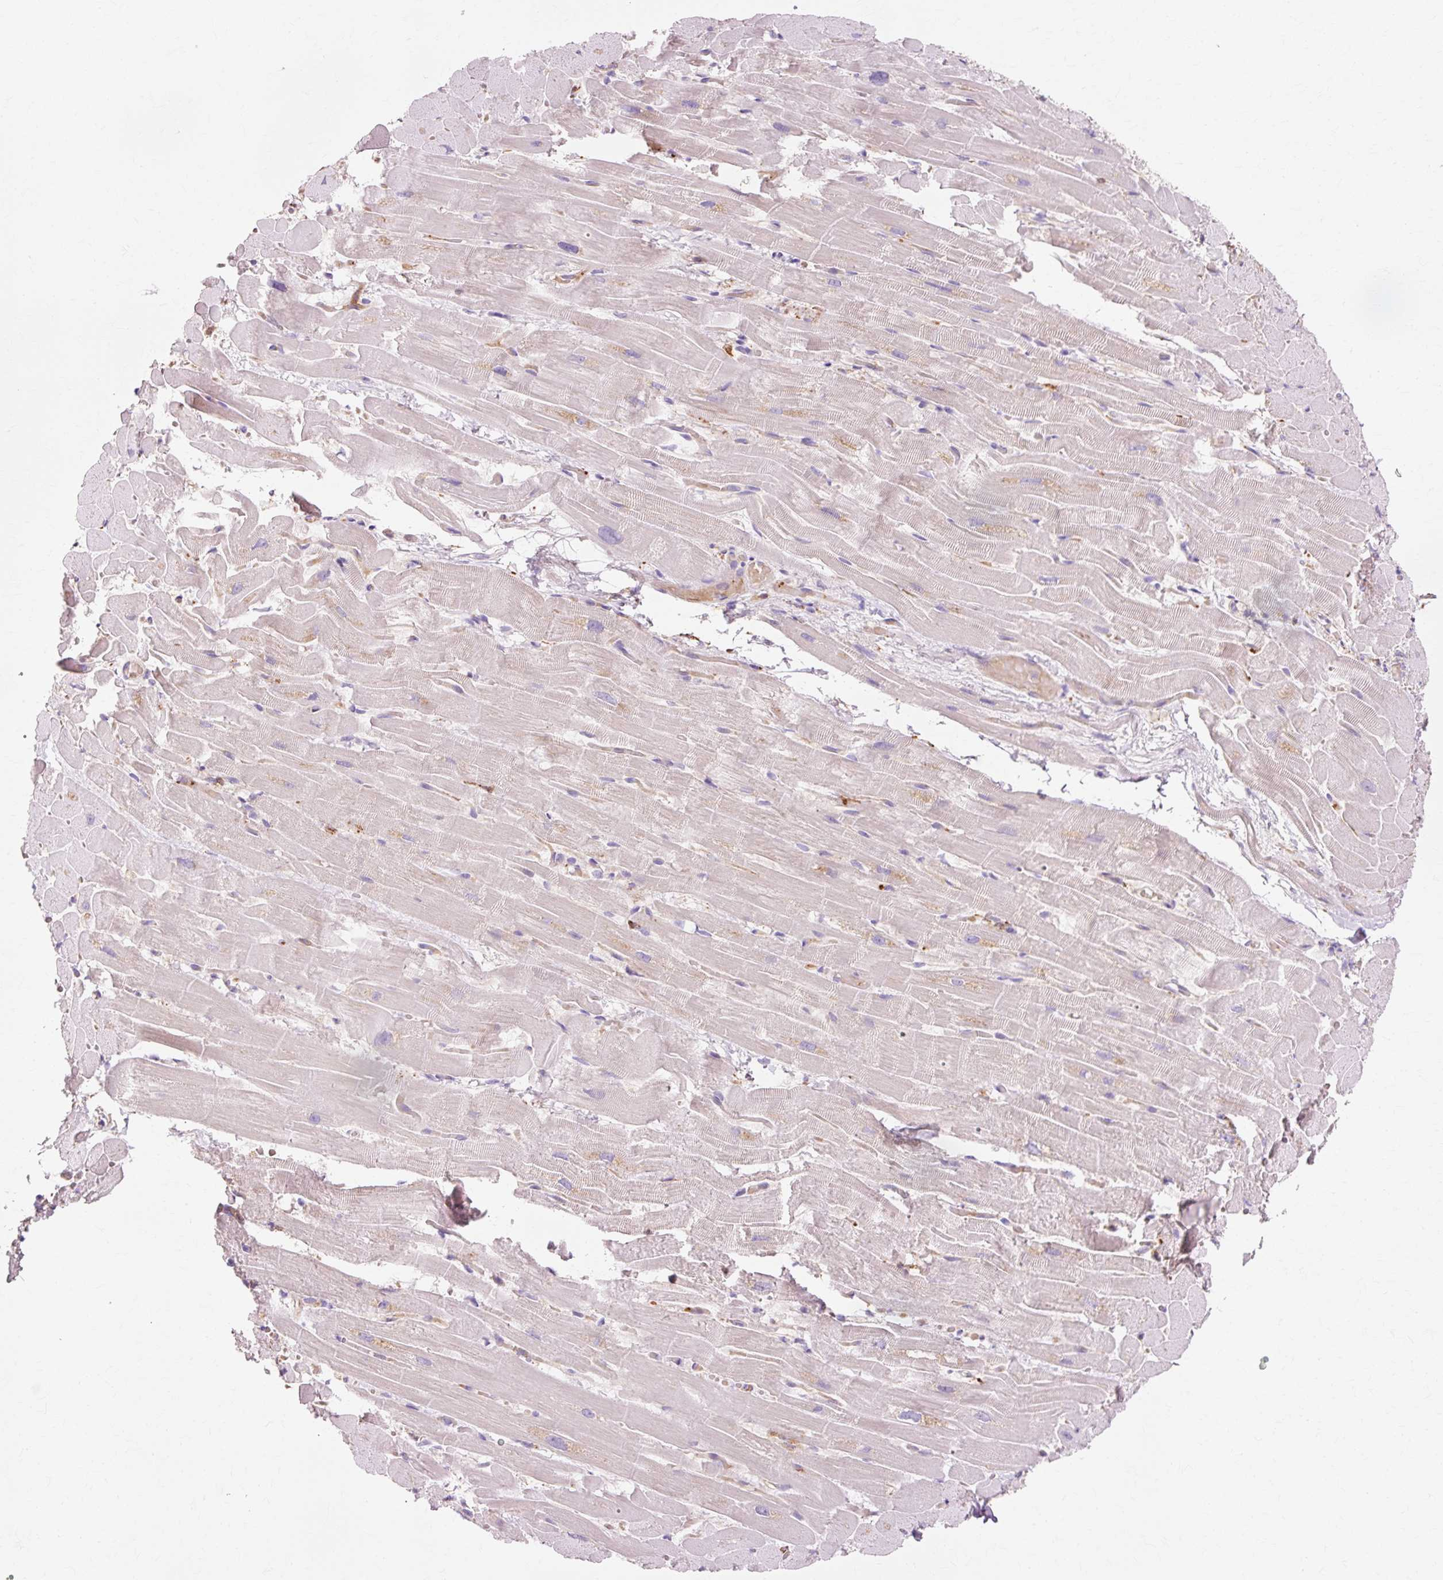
{"staining": {"intensity": "weak", "quantity": "25%-75%", "location": "cytoplasmic/membranous"}, "tissue": "heart muscle", "cell_type": "Cardiomyocytes", "image_type": "normal", "snomed": [{"axis": "morphology", "description": "Normal tissue, NOS"}, {"axis": "topography", "description": "Heart"}], "caption": "Immunohistochemistry (IHC) photomicrograph of normal heart muscle: heart muscle stained using immunohistochemistry (IHC) displays low levels of weak protein expression localized specifically in the cytoplasmic/membranous of cardiomyocytes, appearing as a cytoplasmic/membranous brown color.", "gene": "GPX1", "patient": {"sex": "male", "age": 37}}